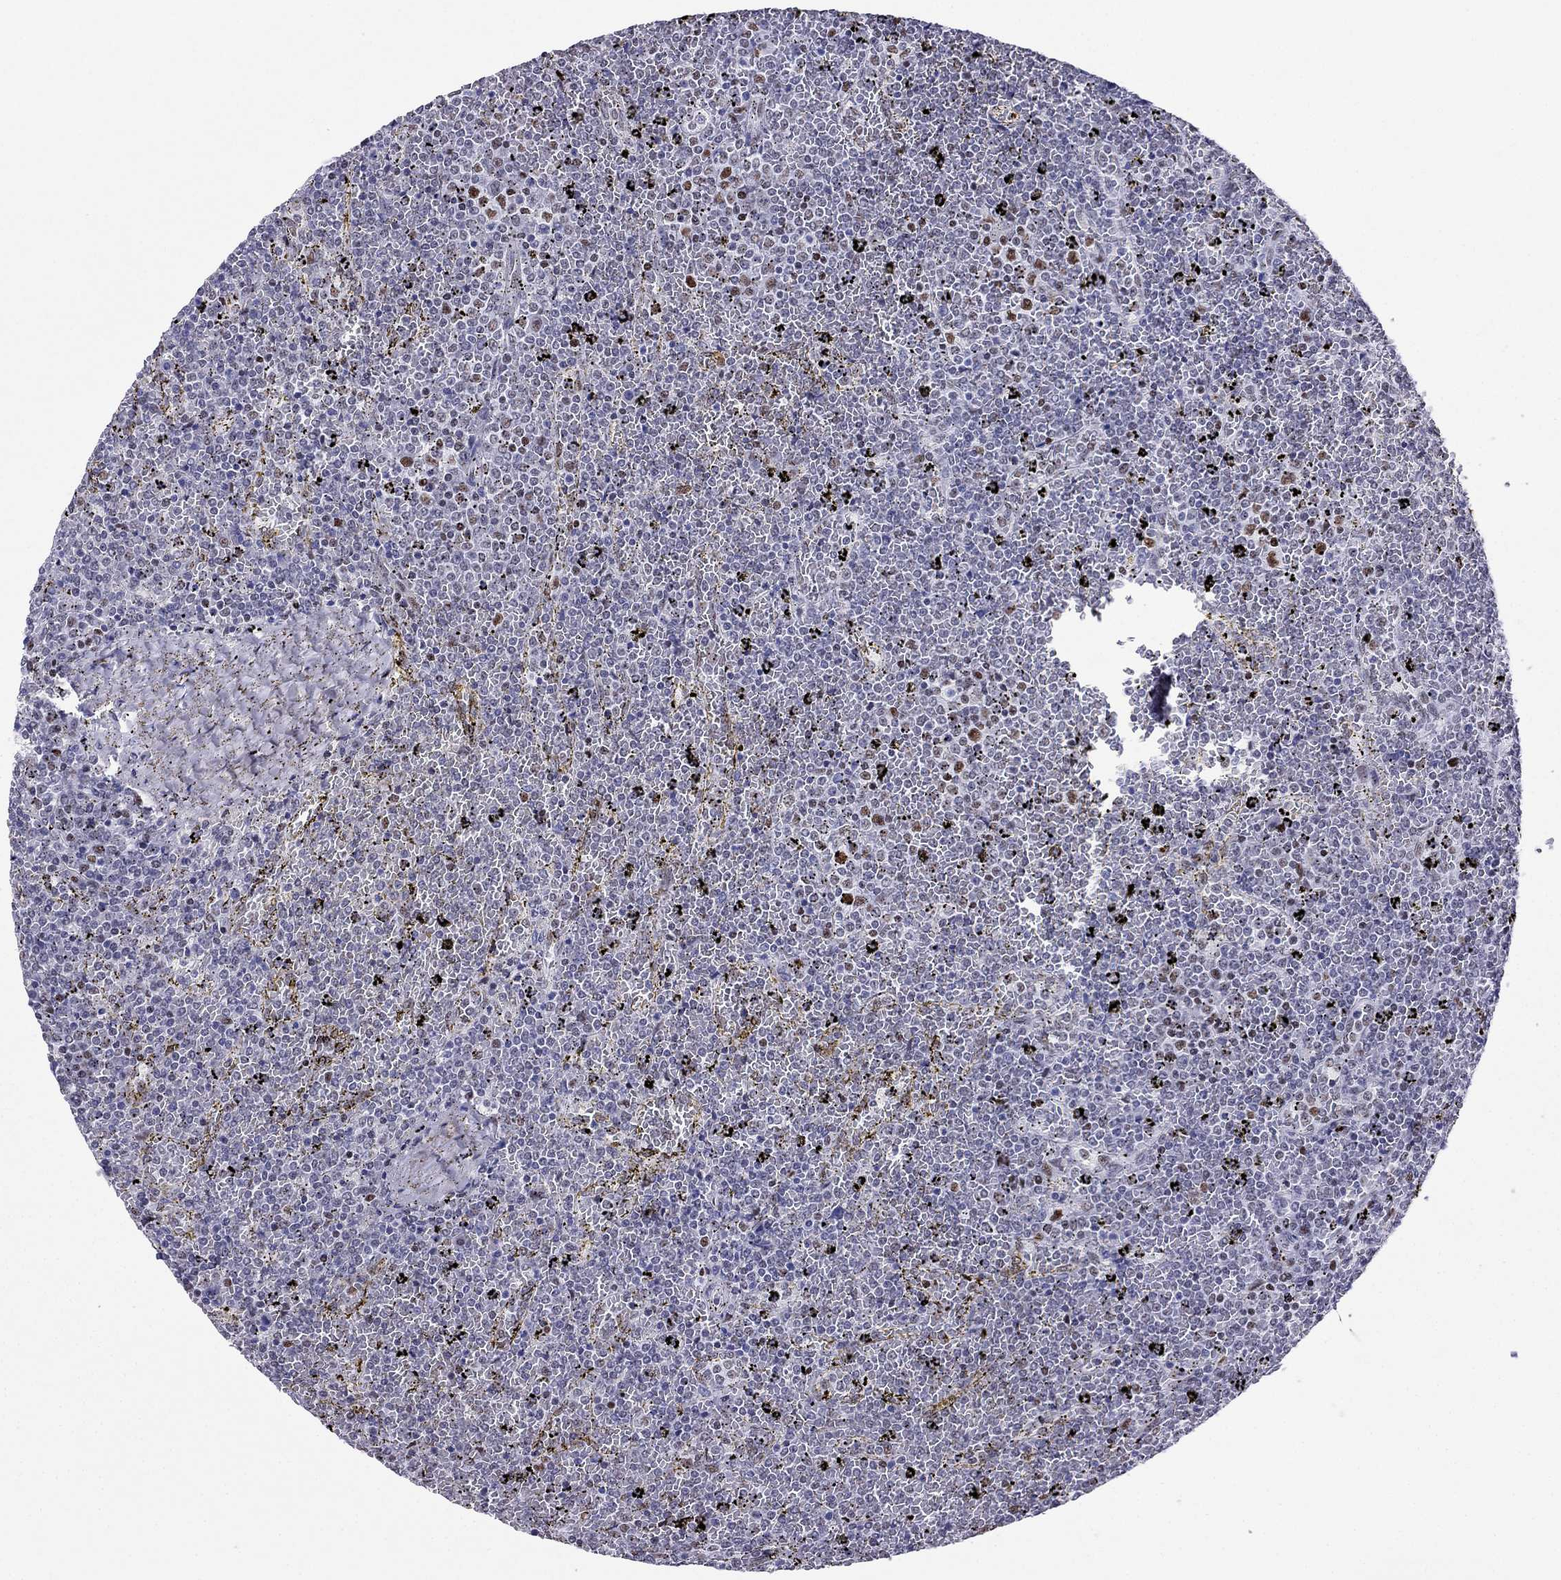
{"staining": {"intensity": "negative", "quantity": "none", "location": "none"}, "tissue": "lymphoma", "cell_type": "Tumor cells", "image_type": "cancer", "snomed": [{"axis": "morphology", "description": "Malignant lymphoma, non-Hodgkin's type, Low grade"}, {"axis": "topography", "description": "Spleen"}], "caption": "This is an immunohistochemistry (IHC) histopathology image of human lymphoma. There is no expression in tumor cells.", "gene": "PPM1G", "patient": {"sex": "female", "age": 77}}